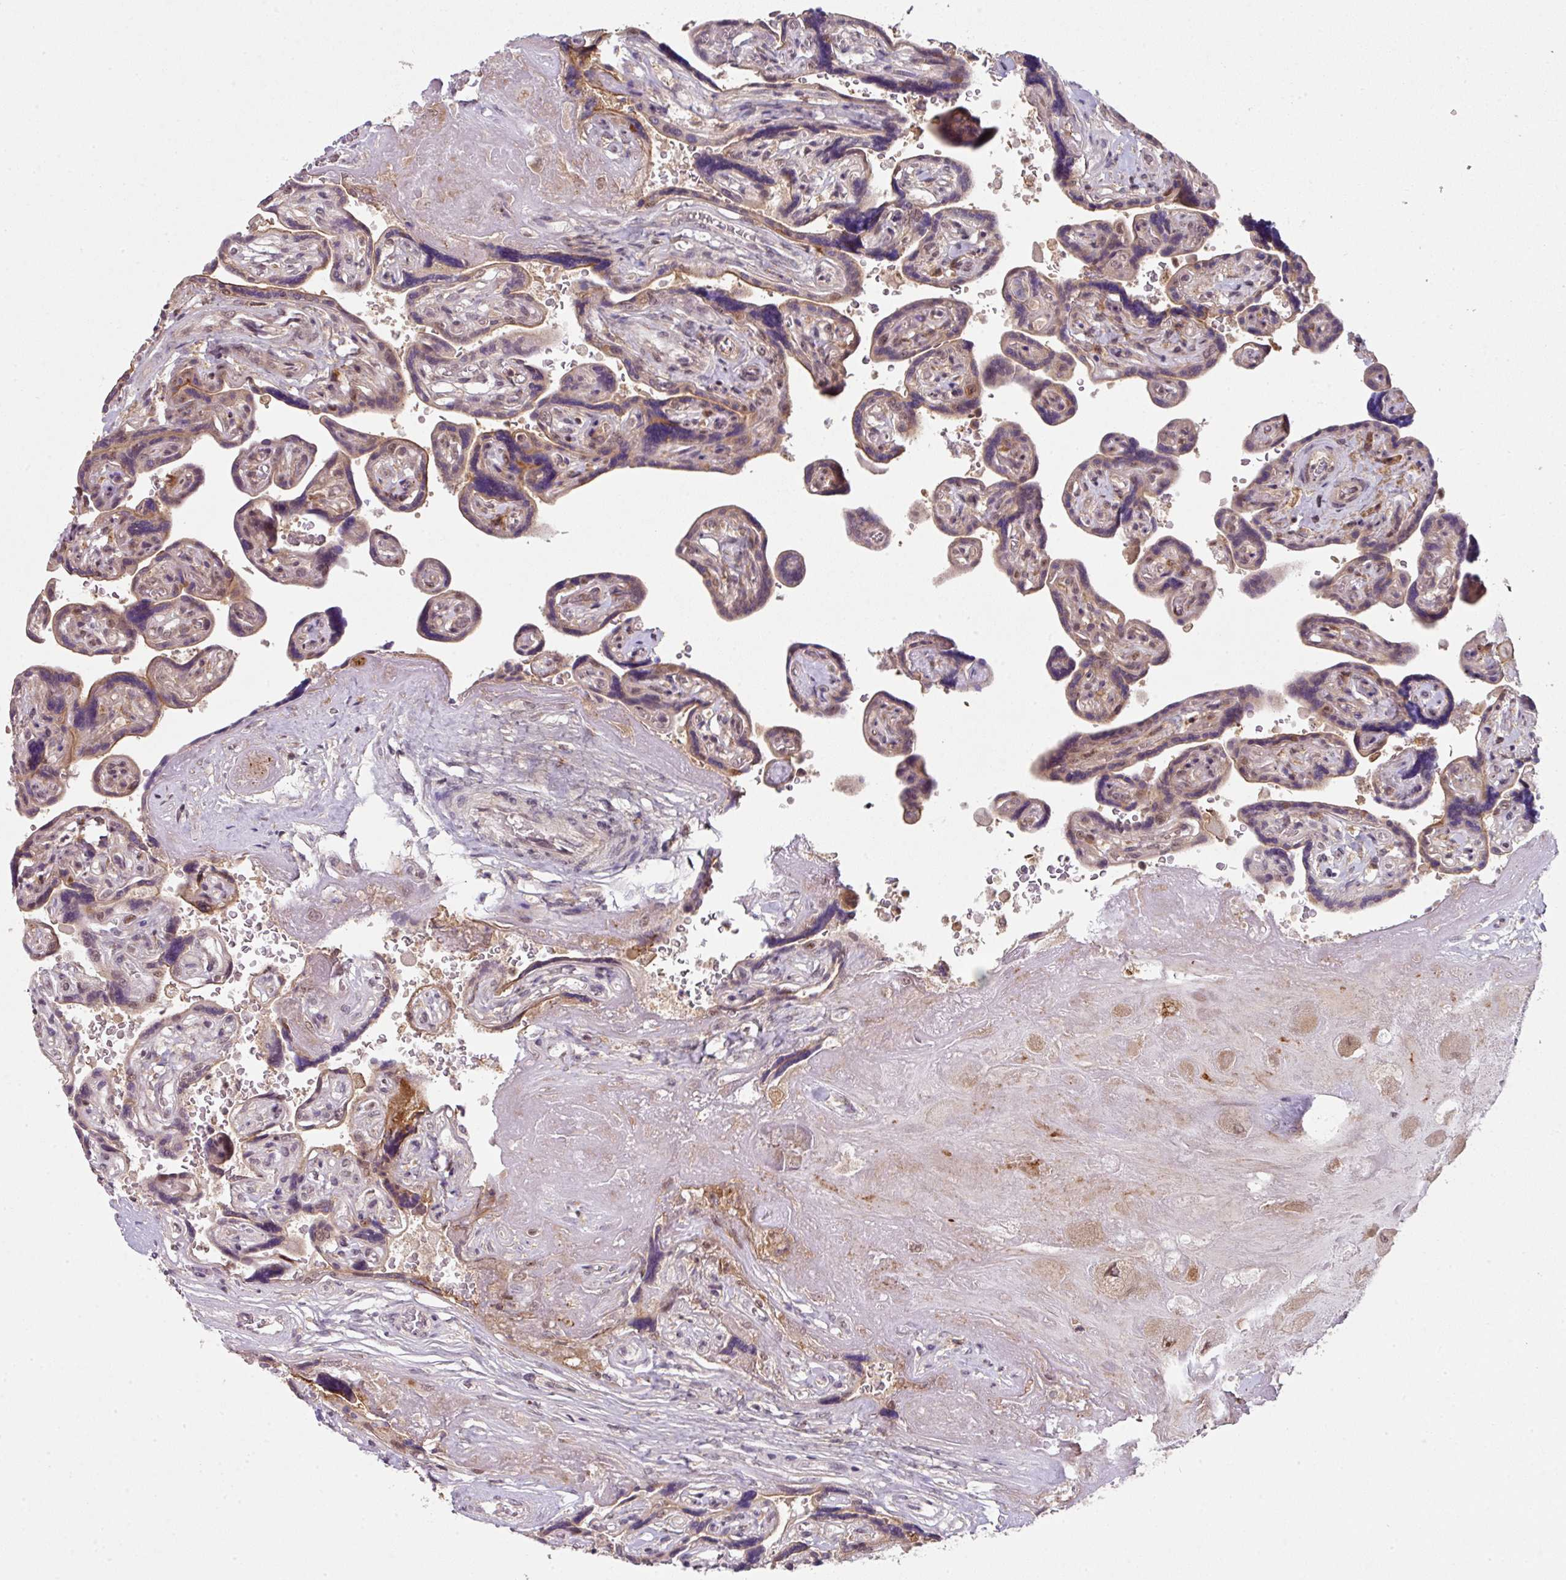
{"staining": {"intensity": "moderate", "quantity": "<25%", "location": "cytoplasmic/membranous,nuclear"}, "tissue": "placenta", "cell_type": "Decidual cells", "image_type": "normal", "snomed": [{"axis": "morphology", "description": "Normal tissue, NOS"}, {"axis": "topography", "description": "Placenta"}], "caption": "High-magnification brightfield microscopy of benign placenta stained with DAB (3,3'-diaminobenzidine) (brown) and counterstained with hematoxylin (blue). decidual cells exhibit moderate cytoplasmic/membranous,nuclear staining is identified in approximately<25% of cells.", "gene": "CAMLG", "patient": {"sex": "female", "age": 32}}